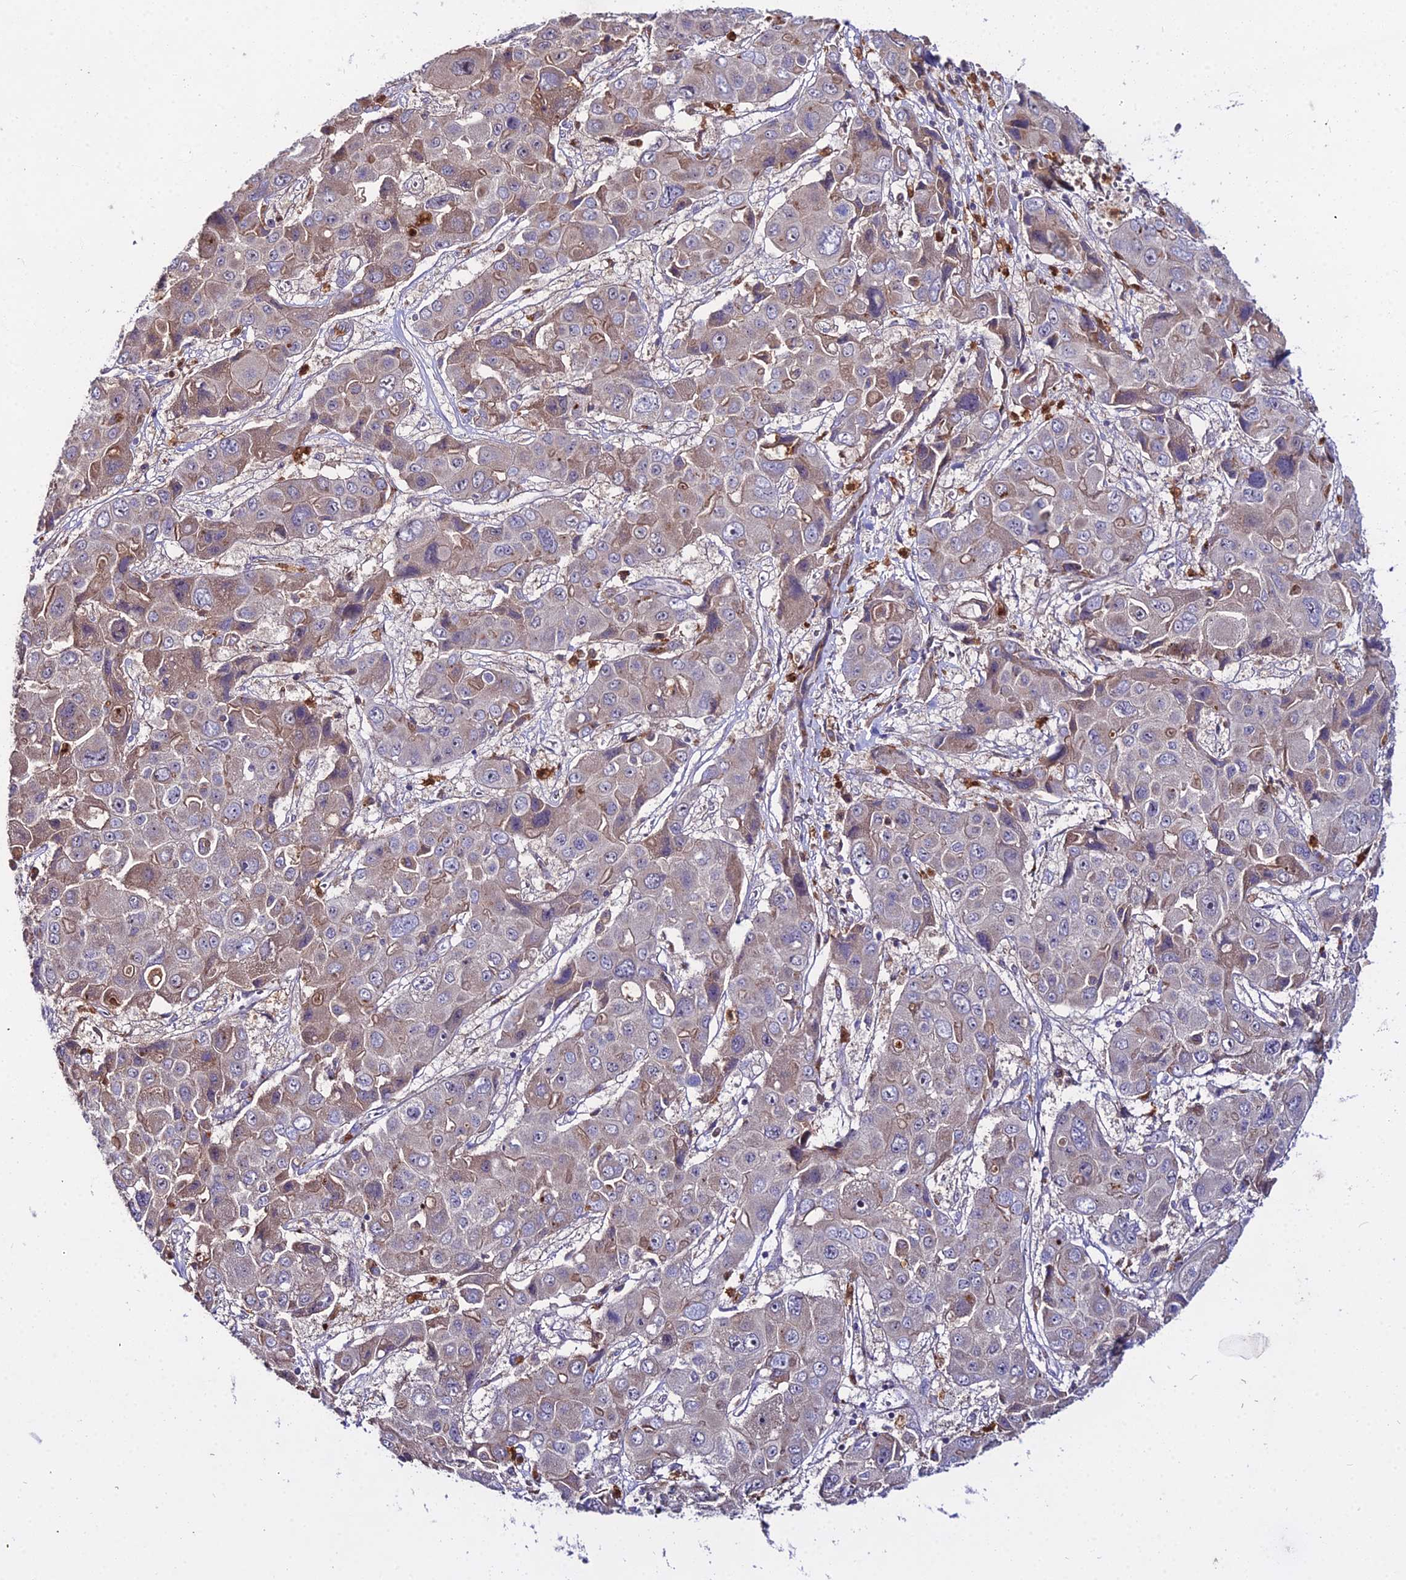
{"staining": {"intensity": "weak", "quantity": "25%-75%", "location": "cytoplasmic/membranous"}, "tissue": "liver cancer", "cell_type": "Tumor cells", "image_type": "cancer", "snomed": [{"axis": "morphology", "description": "Cholangiocarcinoma"}, {"axis": "topography", "description": "Liver"}], "caption": "IHC micrograph of neoplastic tissue: human liver cancer stained using immunohistochemistry (IHC) shows low levels of weak protein expression localized specifically in the cytoplasmic/membranous of tumor cells, appearing as a cytoplasmic/membranous brown color.", "gene": "EID2", "patient": {"sex": "male", "age": 67}}